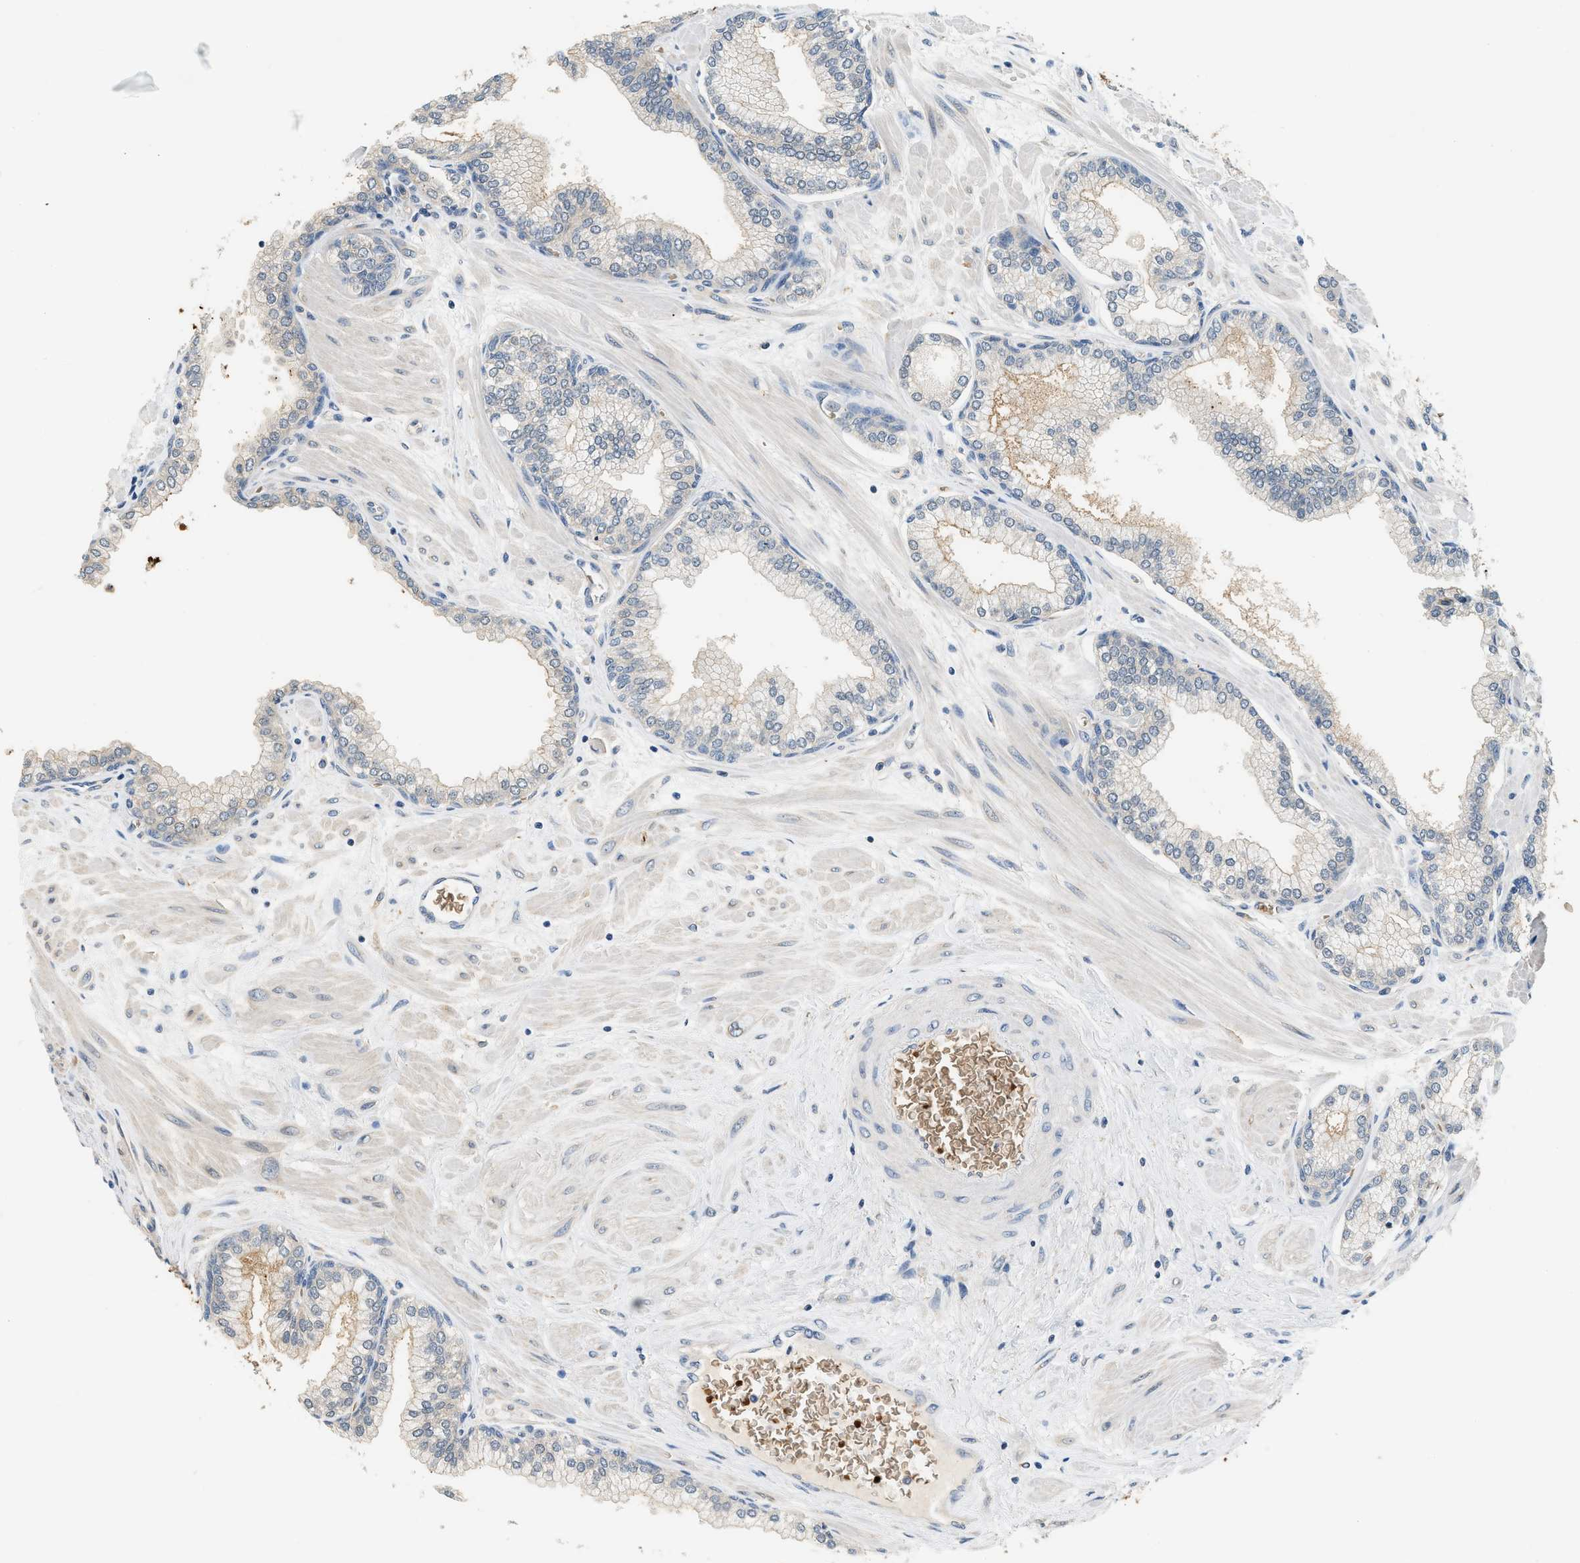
{"staining": {"intensity": "weak", "quantity": "25%-75%", "location": "cytoplasmic/membranous"}, "tissue": "prostate", "cell_type": "Glandular cells", "image_type": "normal", "snomed": [{"axis": "morphology", "description": "Normal tissue, NOS"}, {"axis": "morphology", "description": "Urothelial carcinoma, Low grade"}, {"axis": "topography", "description": "Urinary bladder"}, {"axis": "topography", "description": "Prostate"}], "caption": "Glandular cells exhibit low levels of weak cytoplasmic/membranous expression in approximately 25%-75% of cells in benign prostate. Immunohistochemistry (ihc) stains the protein of interest in brown and the nuclei are stained blue.", "gene": "CYTH2", "patient": {"sex": "male", "age": 60}}